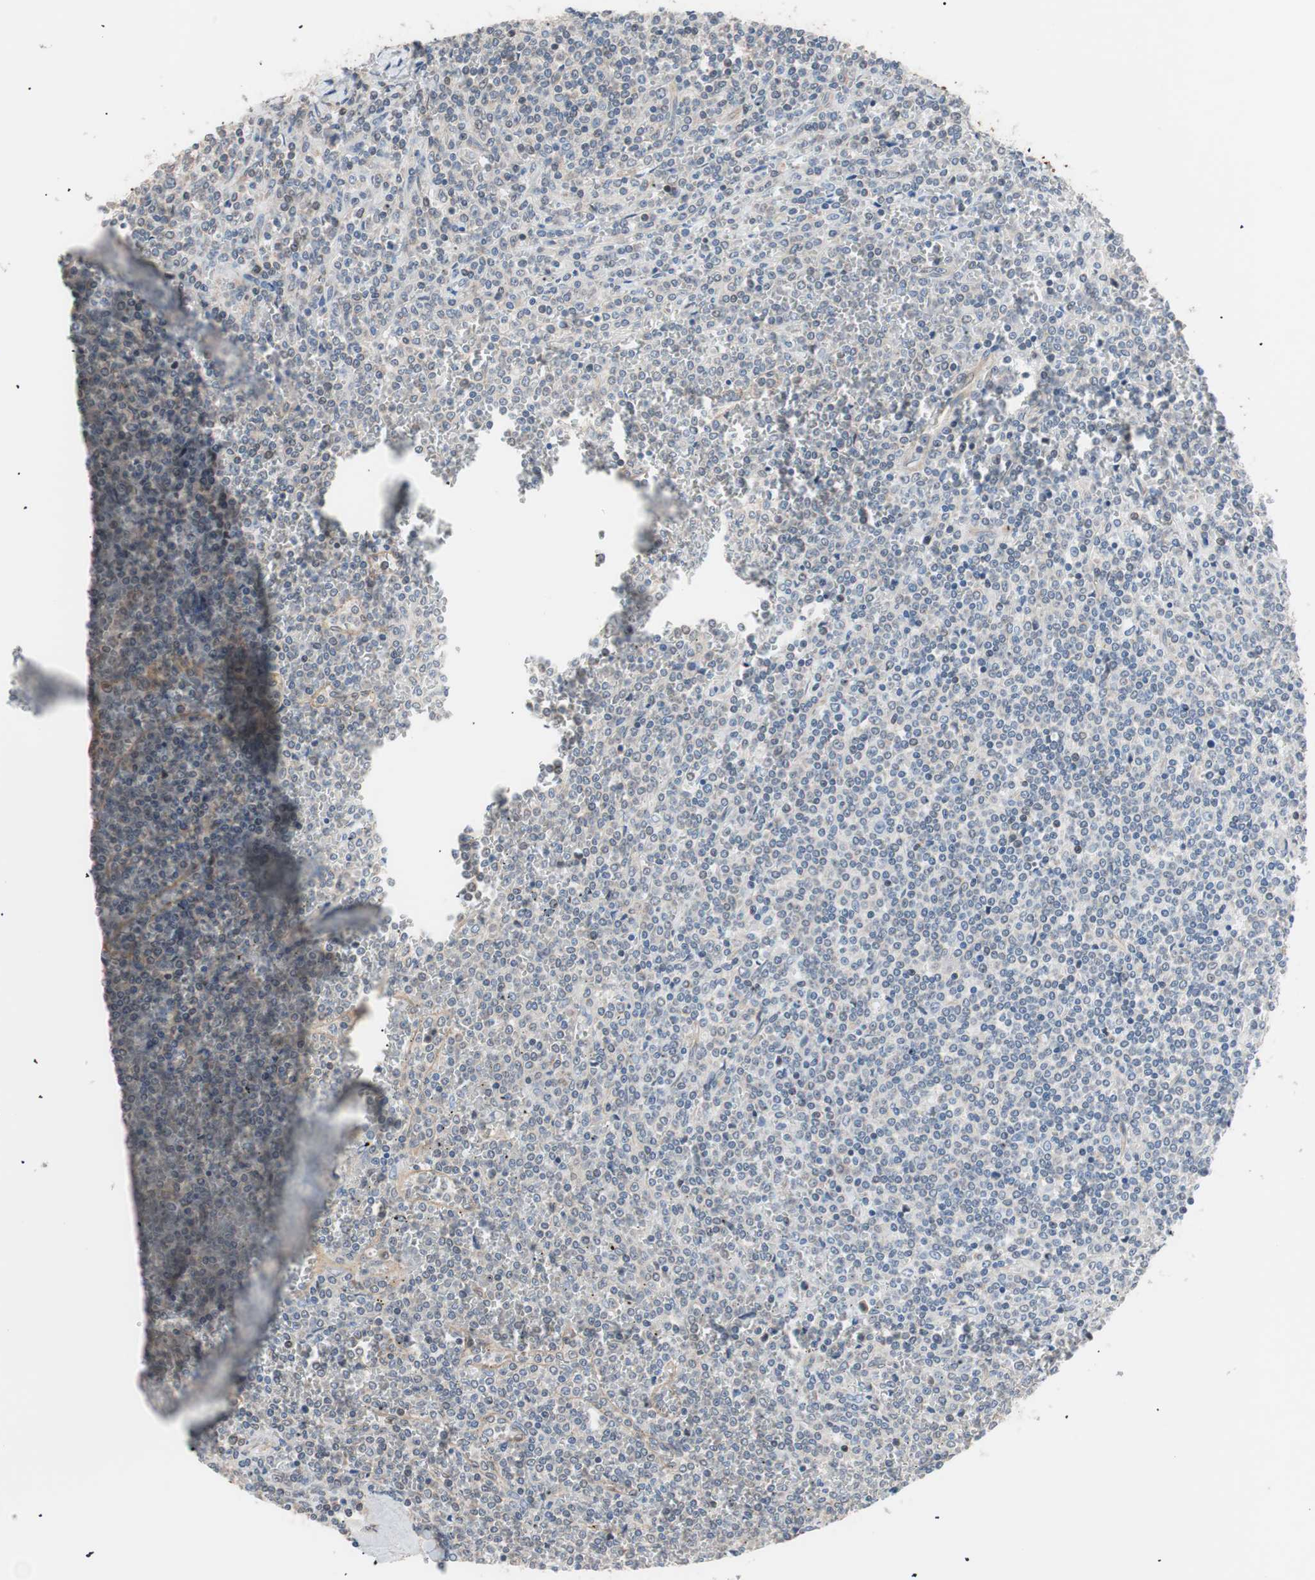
{"staining": {"intensity": "negative", "quantity": "none", "location": "none"}, "tissue": "lymphoma", "cell_type": "Tumor cells", "image_type": "cancer", "snomed": [{"axis": "morphology", "description": "Malignant lymphoma, non-Hodgkin's type, Low grade"}, {"axis": "topography", "description": "Spleen"}], "caption": "IHC photomicrograph of neoplastic tissue: human lymphoma stained with DAB demonstrates no significant protein positivity in tumor cells.", "gene": "SMG1", "patient": {"sex": "female", "age": 19}}